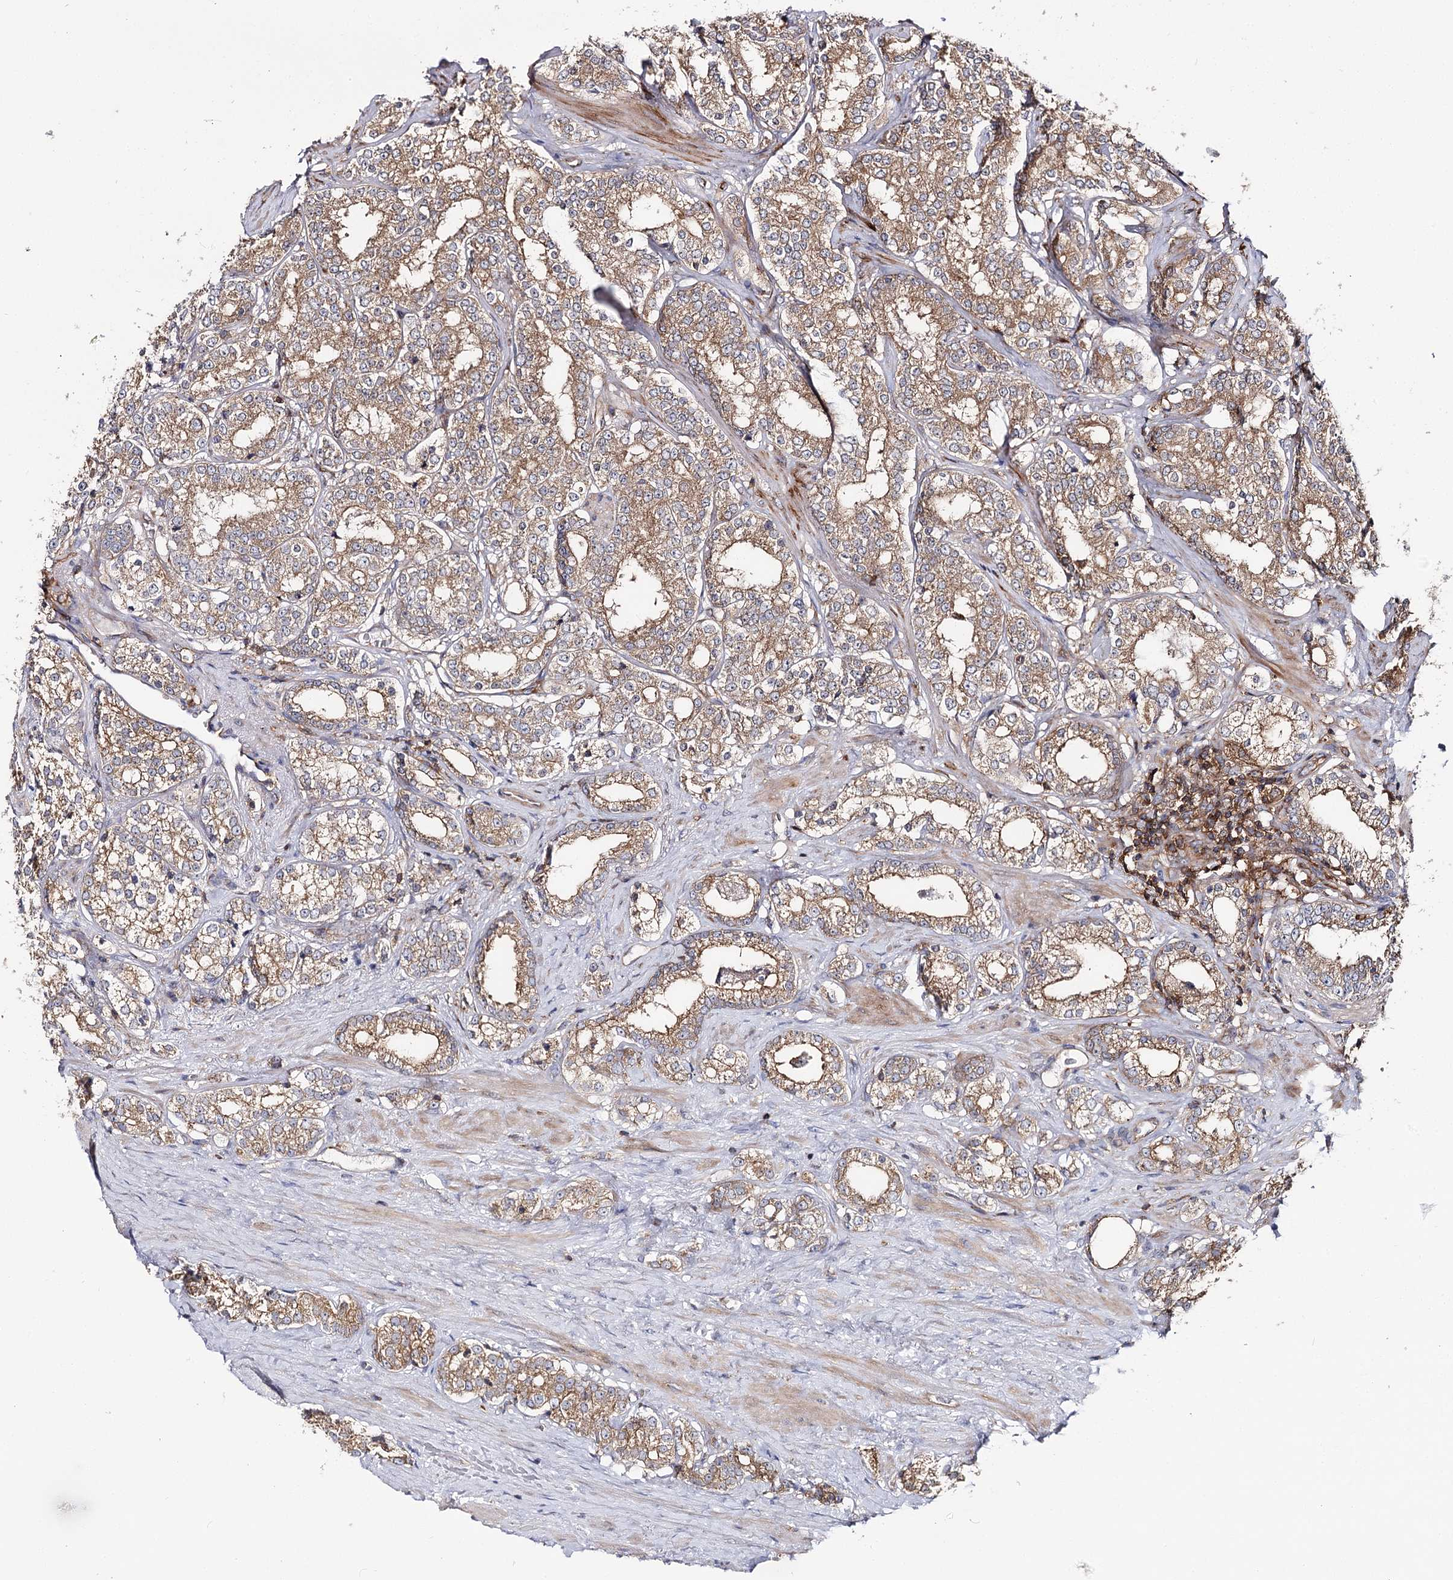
{"staining": {"intensity": "moderate", "quantity": ">75%", "location": "cytoplasmic/membranous"}, "tissue": "prostate cancer", "cell_type": "Tumor cells", "image_type": "cancer", "snomed": [{"axis": "morphology", "description": "Normal tissue, NOS"}, {"axis": "morphology", "description": "Adenocarcinoma, High grade"}, {"axis": "topography", "description": "Prostate"}], "caption": "Immunohistochemistry of prostate cancer reveals medium levels of moderate cytoplasmic/membranous positivity in approximately >75% of tumor cells. (DAB (3,3'-diaminobenzidine) IHC, brown staining for protein, blue staining for nuclei).", "gene": "SEC24B", "patient": {"sex": "male", "age": 83}}